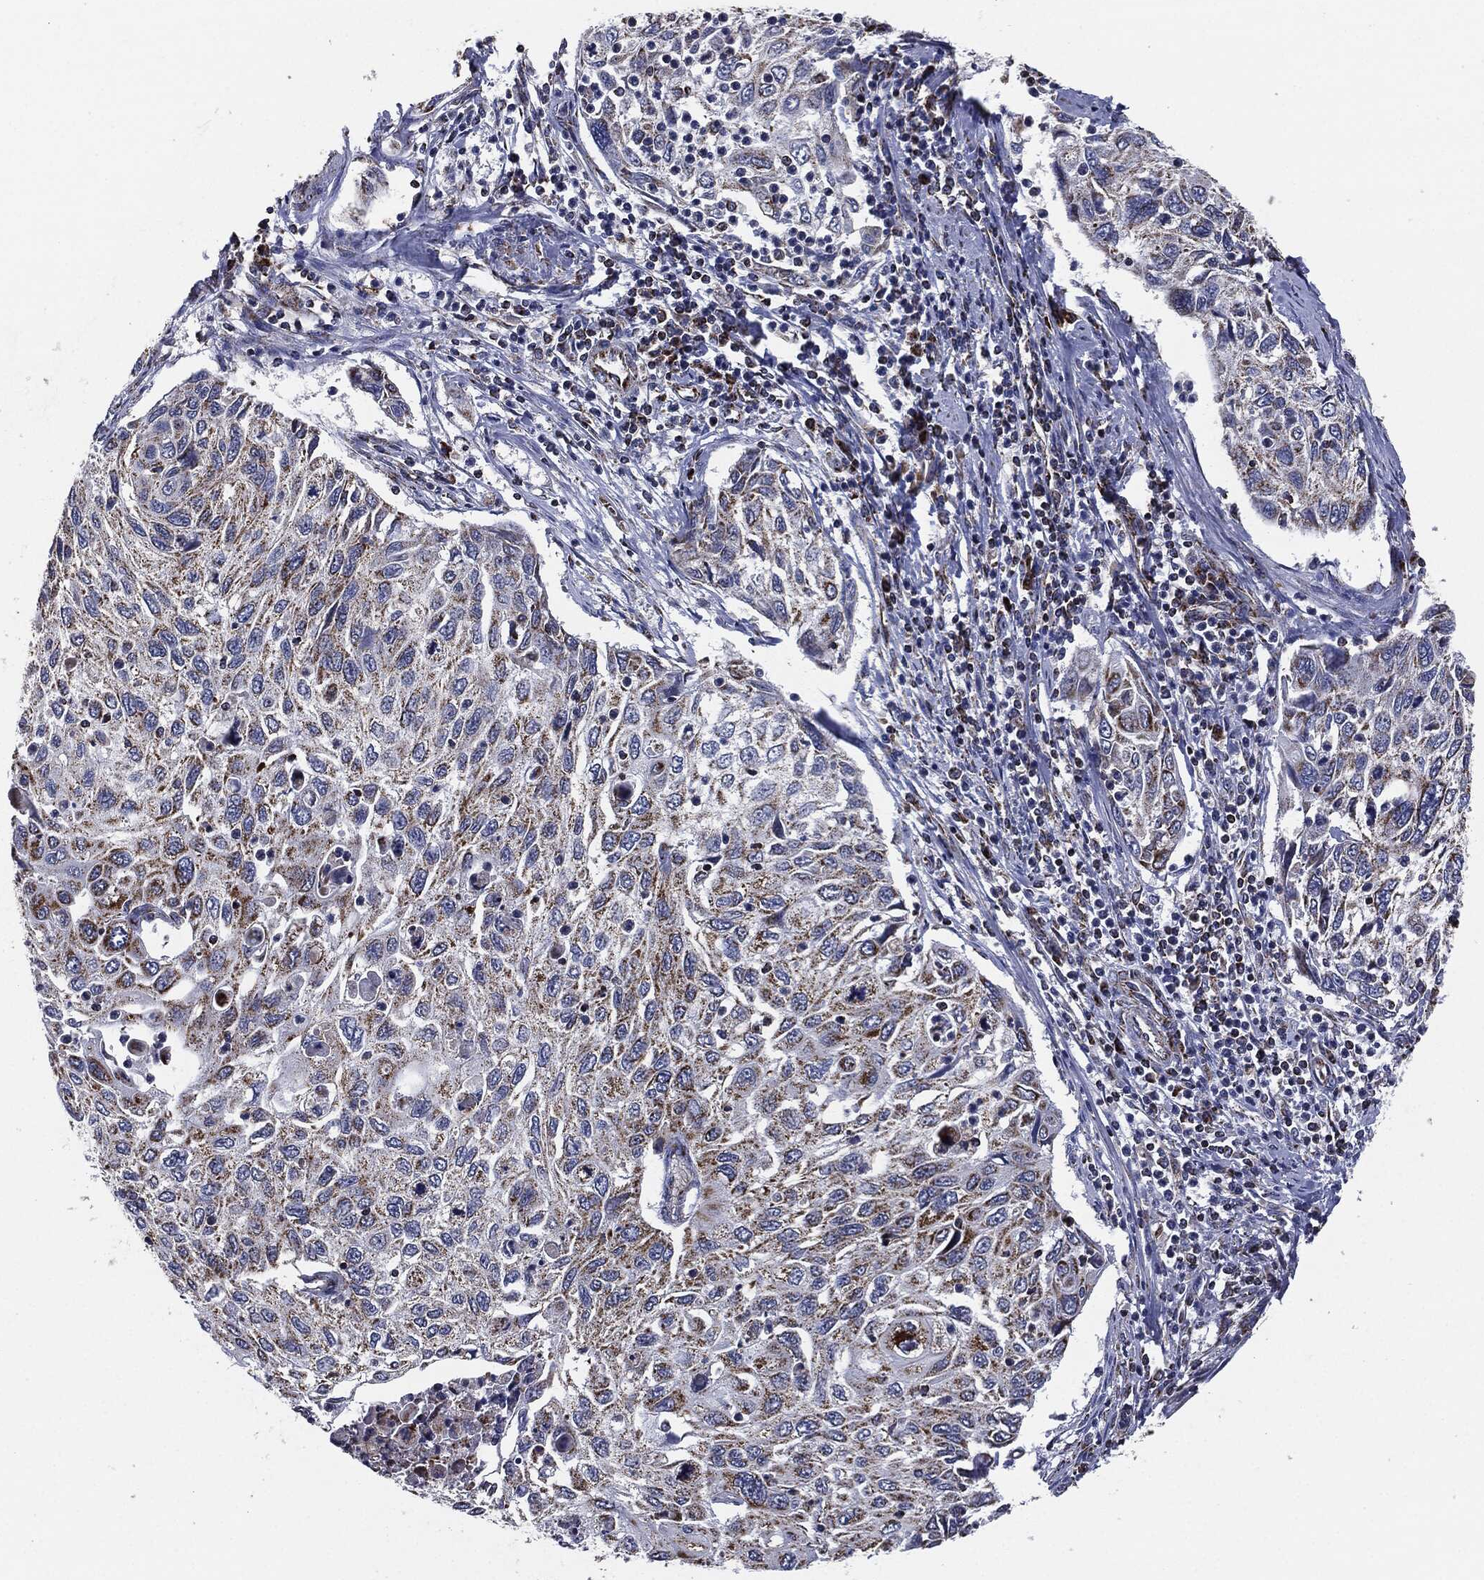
{"staining": {"intensity": "moderate", "quantity": "<25%", "location": "cytoplasmic/membranous"}, "tissue": "cervical cancer", "cell_type": "Tumor cells", "image_type": "cancer", "snomed": [{"axis": "morphology", "description": "Squamous cell carcinoma, NOS"}, {"axis": "topography", "description": "Cervix"}], "caption": "This is an image of immunohistochemistry staining of cervical squamous cell carcinoma, which shows moderate positivity in the cytoplasmic/membranous of tumor cells.", "gene": "NDUFV2", "patient": {"sex": "female", "age": 70}}